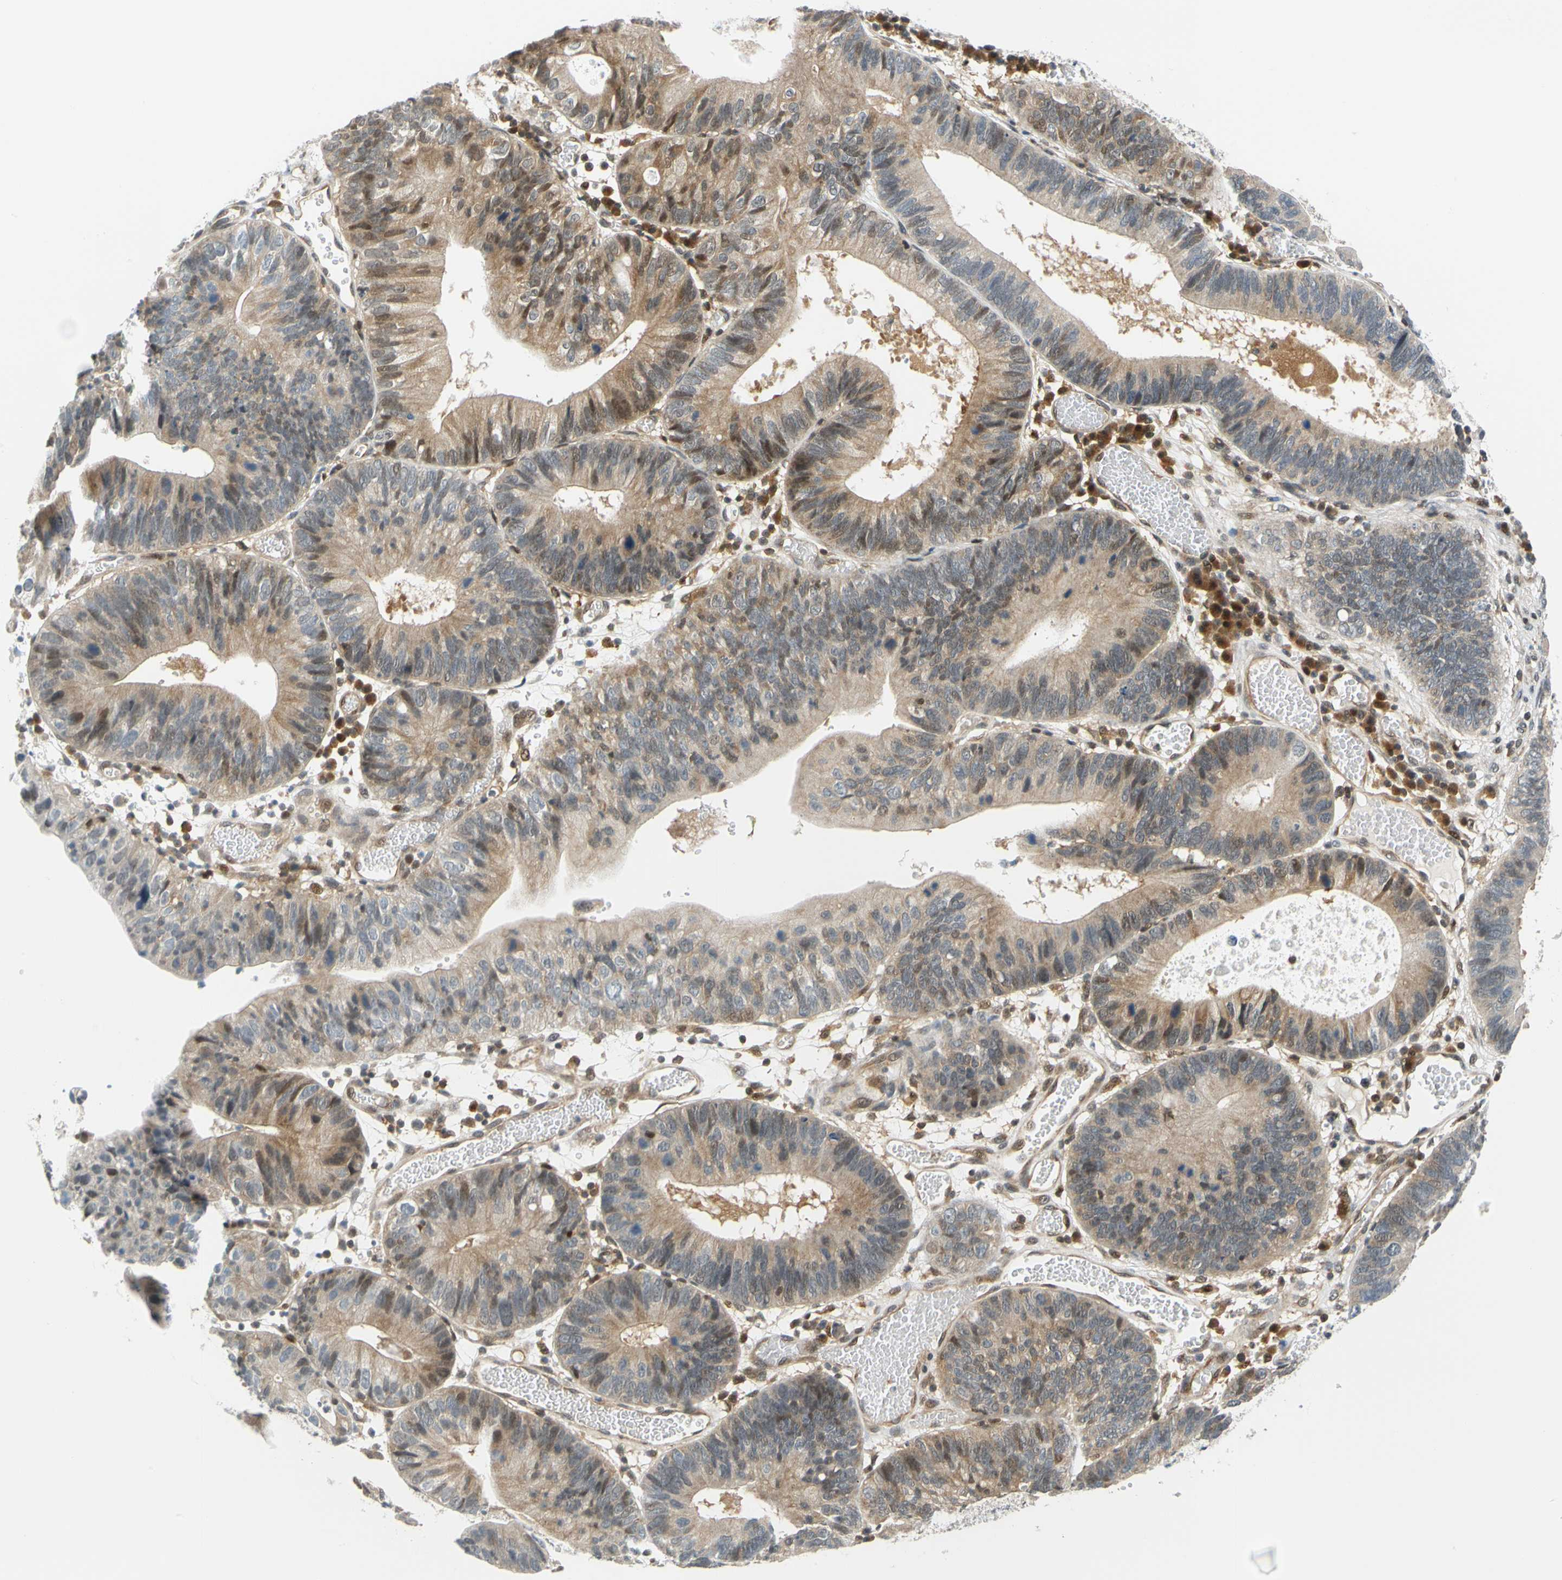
{"staining": {"intensity": "weak", "quantity": "25%-75%", "location": "cytoplasmic/membranous,nuclear"}, "tissue": "stomach cancer", "cell_type": "Tumor cells", "image_type": "cancer", "snomed": [{"axis": "morphology", "description": "Adenocarcinoma, NOS"}, {"axis": "topography", "description": "Stomach"}], "caption": "Immunohistochemistry image of neoplastic tissue: stomach cancer stained using immunohistochemistry exhibits low levels of weak protein expression localized specifically in the cytoplasmic/membranous and nuclear of tumor cells, appearing as a cytoplasmic/membranous and nuclear brown color.", "gene": "MAPK9", "patient": {"sex": "male", "age": 59}}